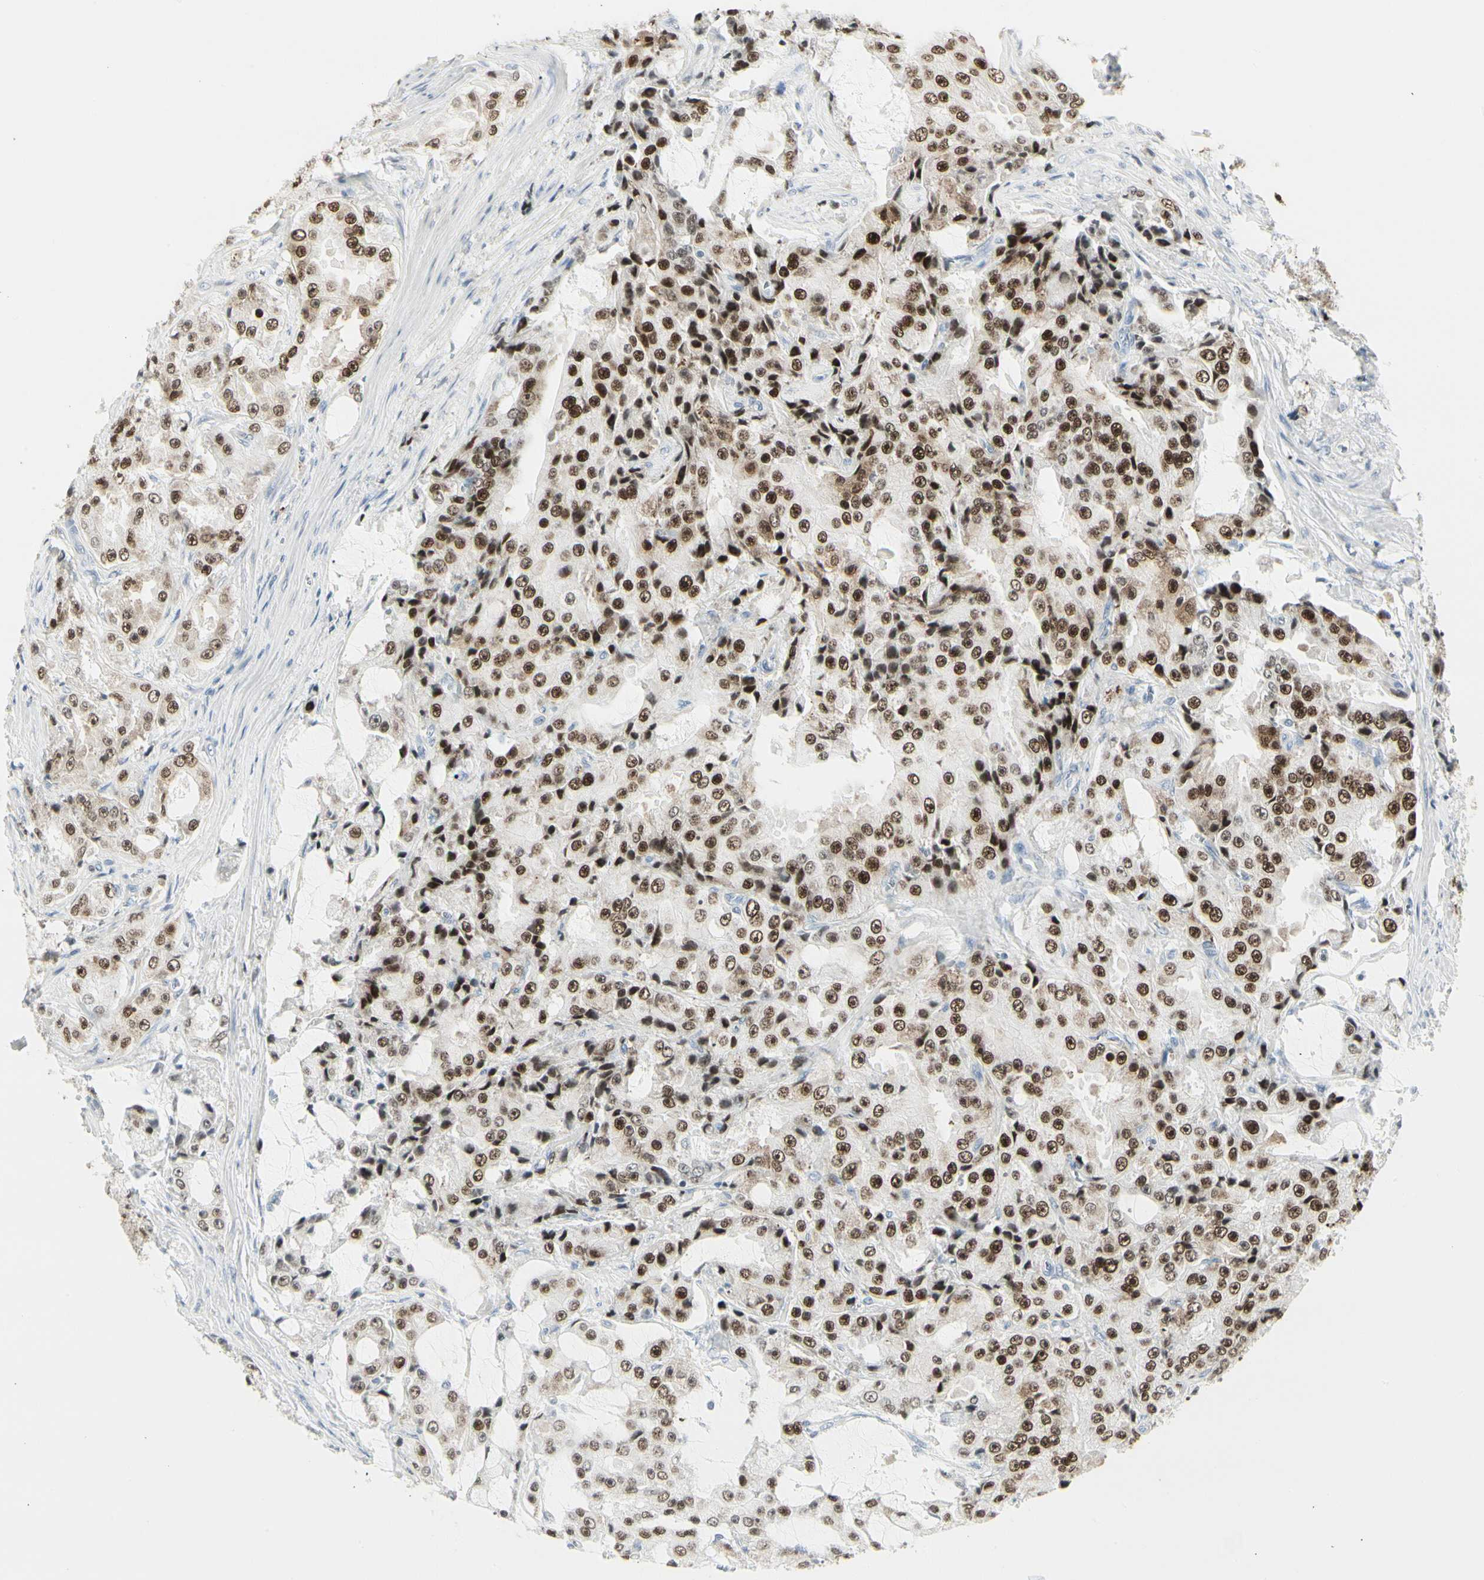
{"staining": {"intensity": "strong", "quantity": ">75%", "location": "nuclear"}, "tissue": "prostate cancer", "cell_type": "Tumor cells", "image_type": "cancer", "snomed": [{"axis": "morphology", "description": "Adenocarcinoma, High grade"}, {"axis": "topography", "description": "Prostate"}], "caption": "Protein staining by immunohistochemistry demonstrates strong nuclear expression in about >75% of tumor cells in adenocarcinoma (high-grade) (prostate).", "gene": "ZBTB7B", "patient": {"sex": "male", "age": 73}}